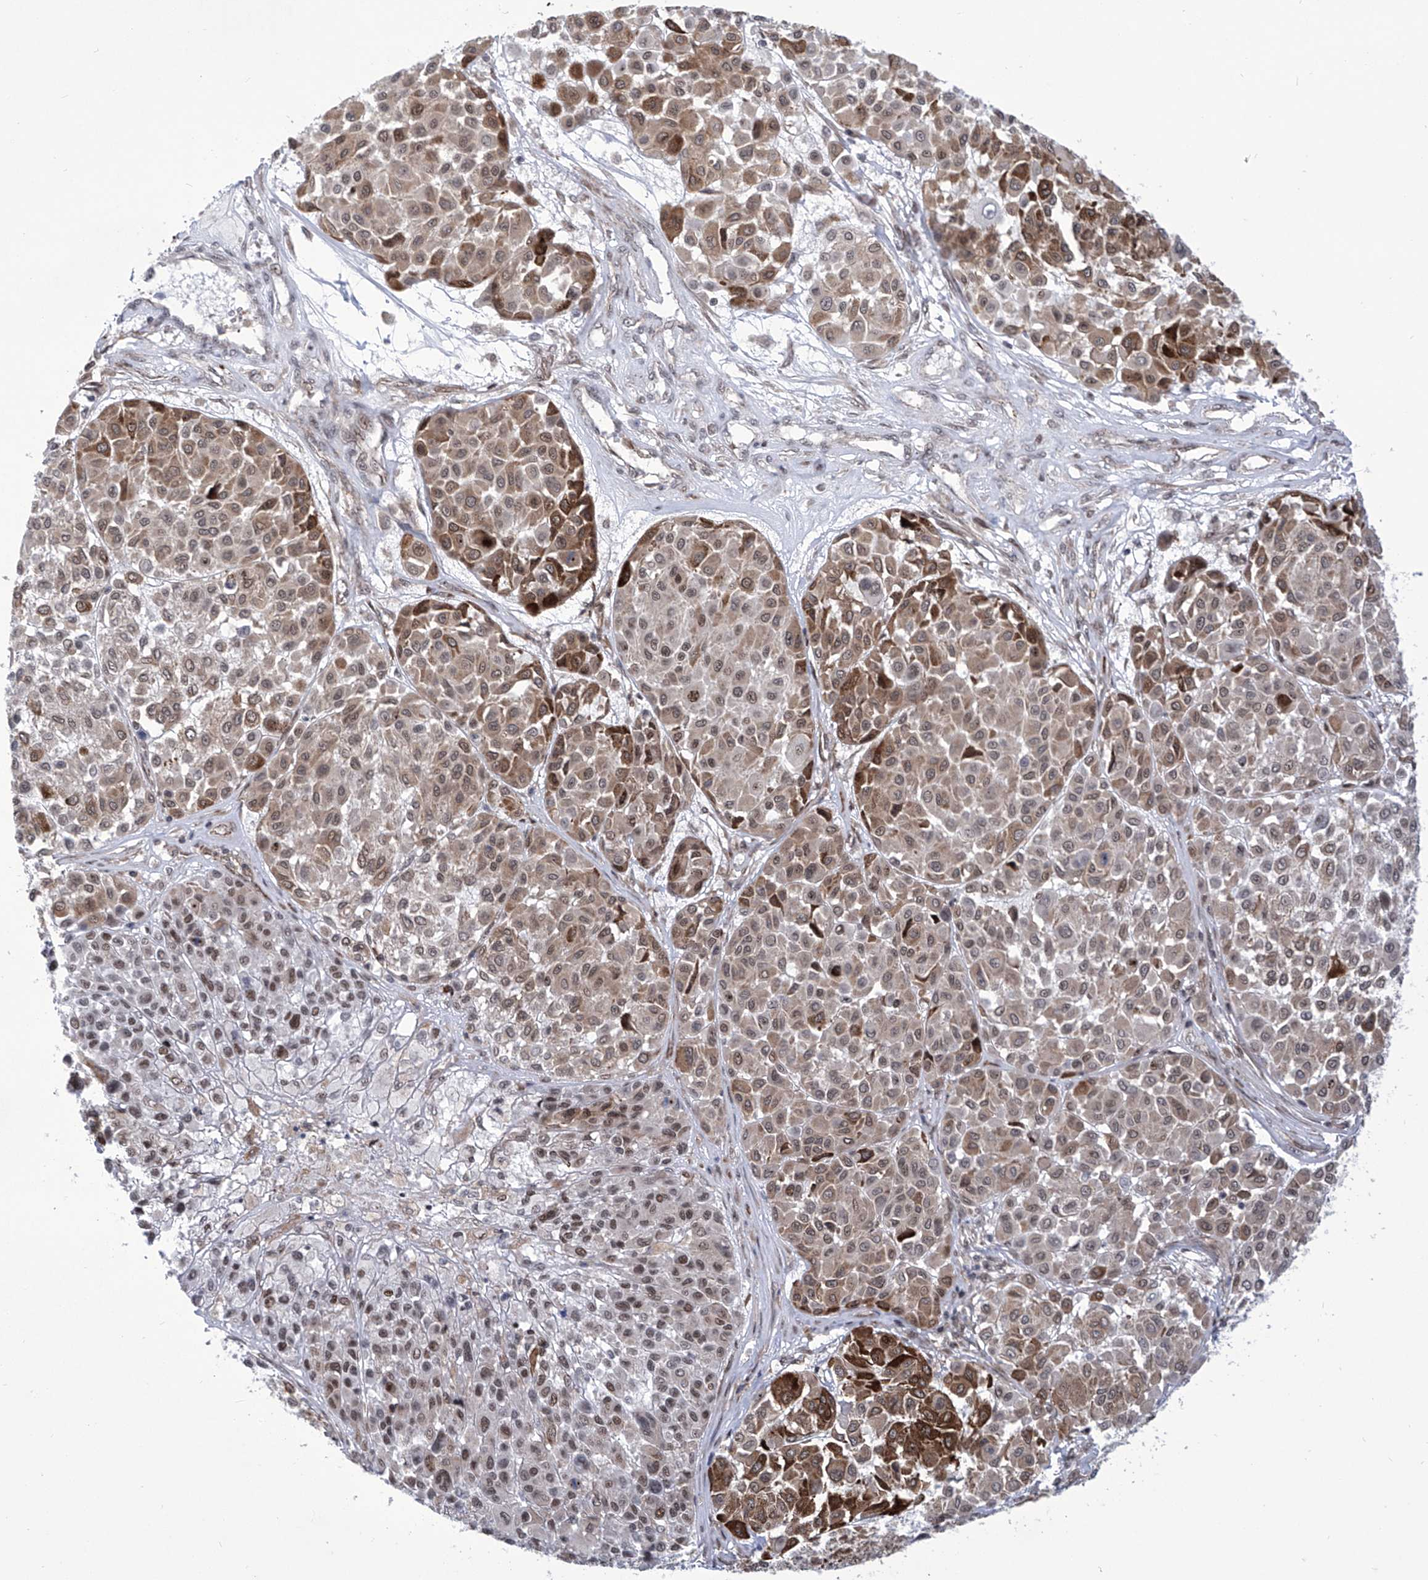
{"staining": {"intensity": "moderate", "quantity": "25%-75%", "location": "cytoplasmic/membranous,nuclear"}, "tissue": "melanoma", "cell_type": "Tumor cells", "image_type": "cancer", "snomed": [{"axis": "morphology", "description": "Malignant melanoma, Metastatic site"}, {"axis": "topography", "description": "Soft tissue"}], "caption": "Immunohistochemical staining of human malignant melanoma (metastatic site) demonstrates medium levels of moderate cytoplasmic/membranous and nuclear expression in about 25%-75% of tumor cells.", "gene": "CEP290", "patient": {"sex": "male", "age": 41}}